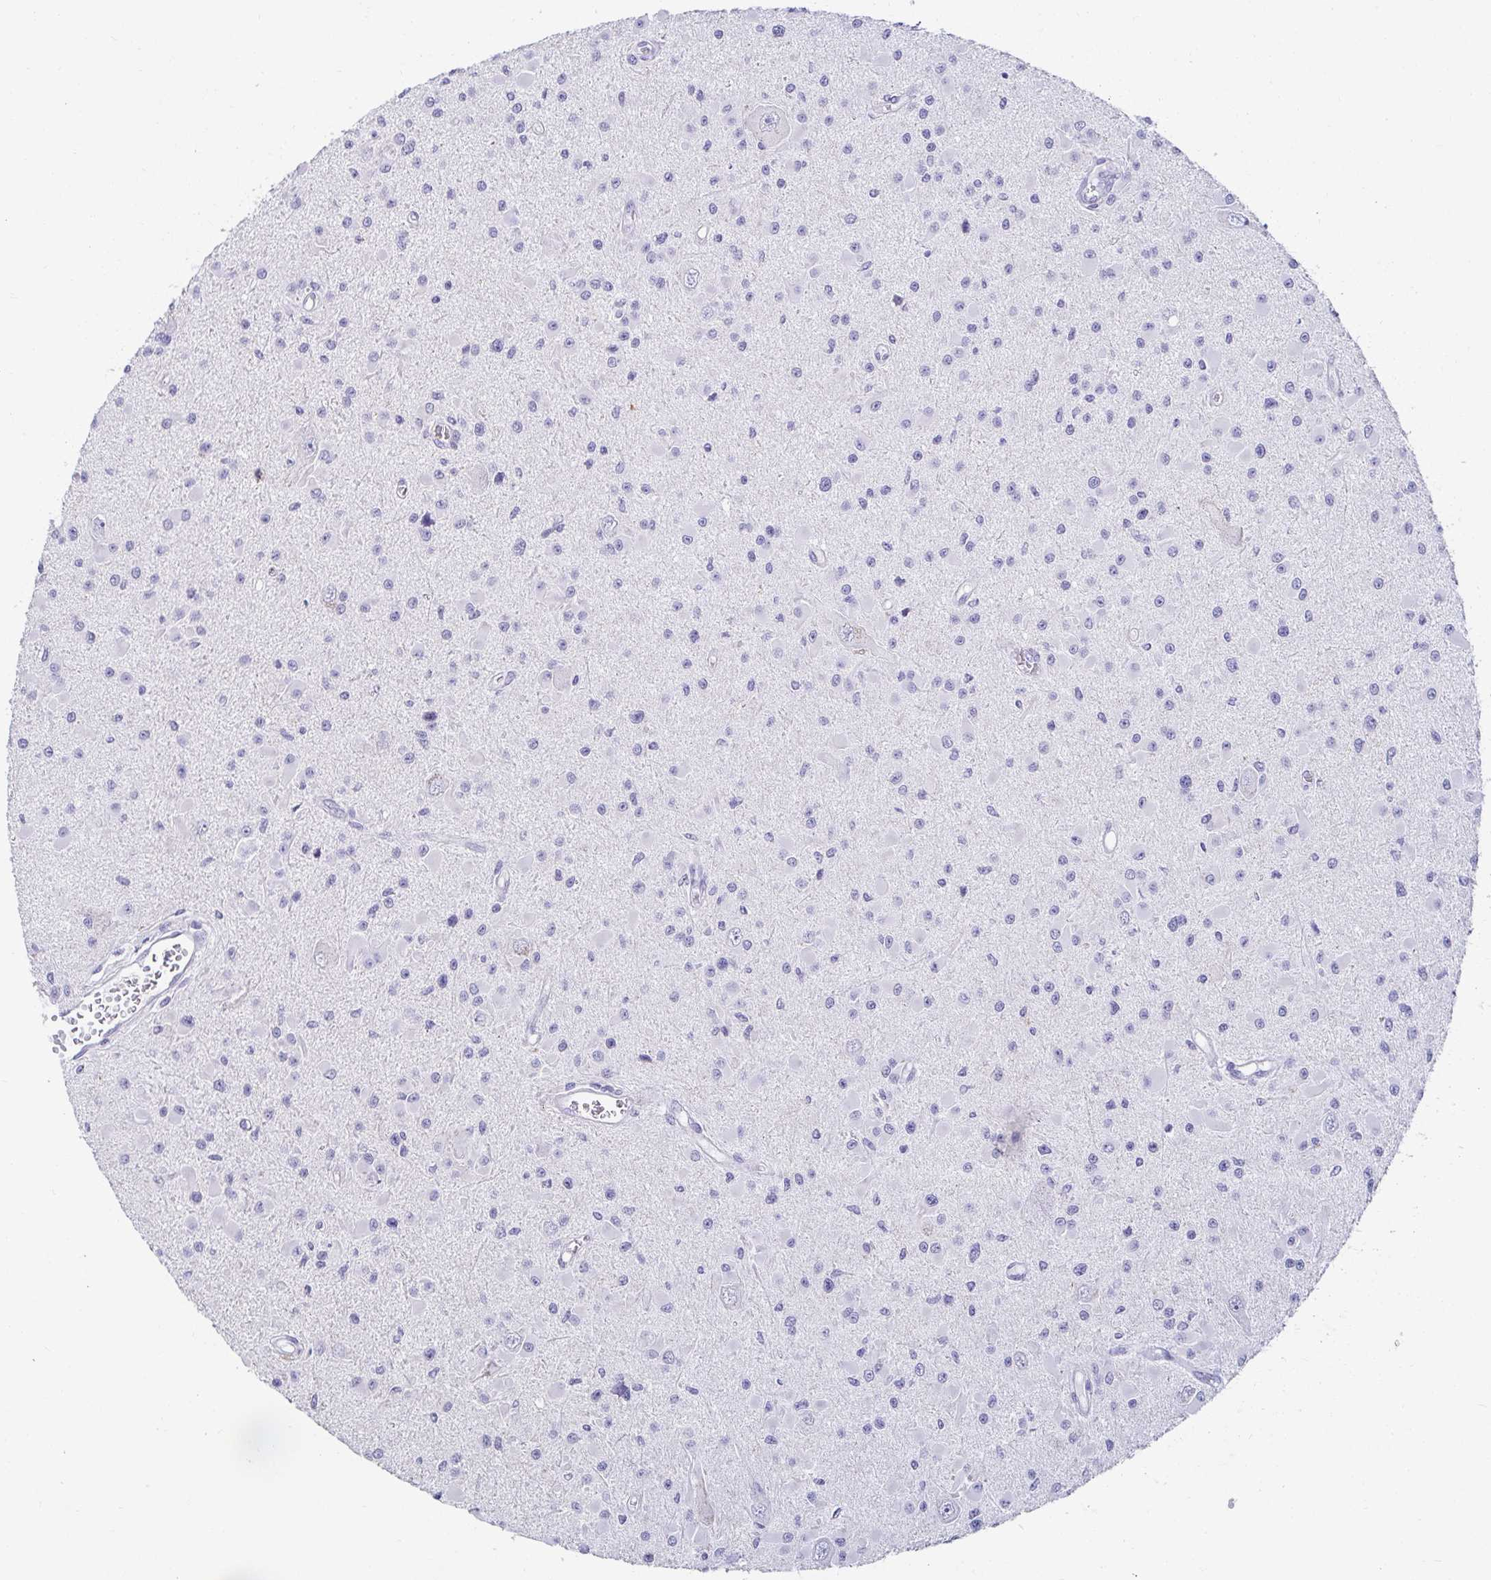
{"staining": {"intensity": "negative", "quantity": "none", "location": "none"}, "tissue": "glioma", "cell_type": "Tumor cells", "image_type": "cancer", "snomed": [{"axis": "morphology", "description": "Glioma, malignant, High grade"}, {"axis": "topography", "description": "Brain"}], "caption": "Protein analysis of malignant glioma (high-grade) shows no significant staining in tumor cells. (DAB immunohistochemistry, high magnification).", "gene": "OR10K1", "patient": {"sex": "male", "age": 54}}